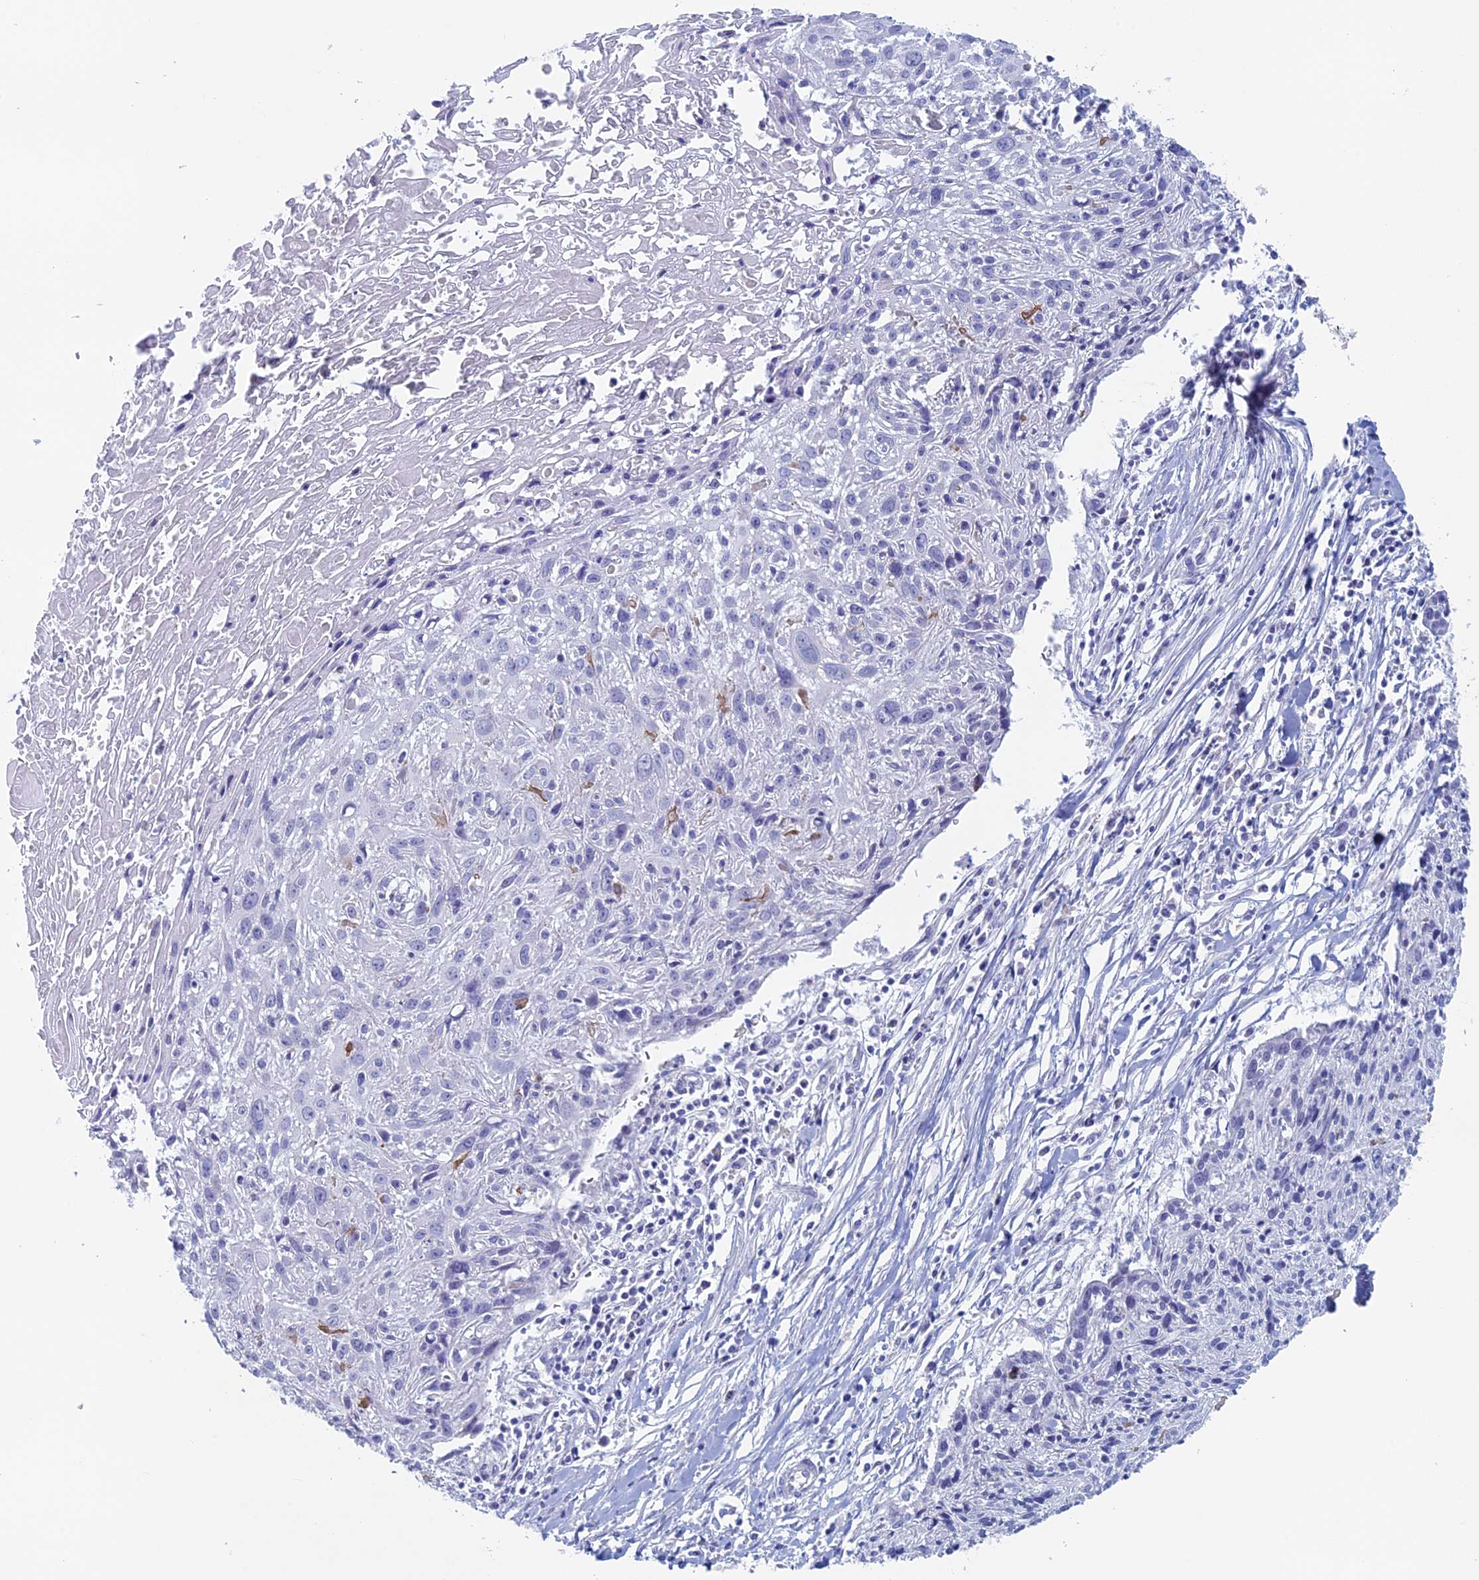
{"staining": {"intensity": "negative", "quantity": "none", "location": "none"}, "tissue": "cervical cancer", "cell_type": "Tumor cells", "image_type": "cancer", "snomed": [{"axis": "morphology", "description": "Squamous cell carcinoma, NOS"}, {"axis": "topography", "description": "Cervix"}], "caption": "Micrograph shows no significant protein positivity in tumor cells of cervical cancer (squamous cell carcinoma).", "gene": "MAGEB6", "patient": {"sex": "female", "age": 51}}